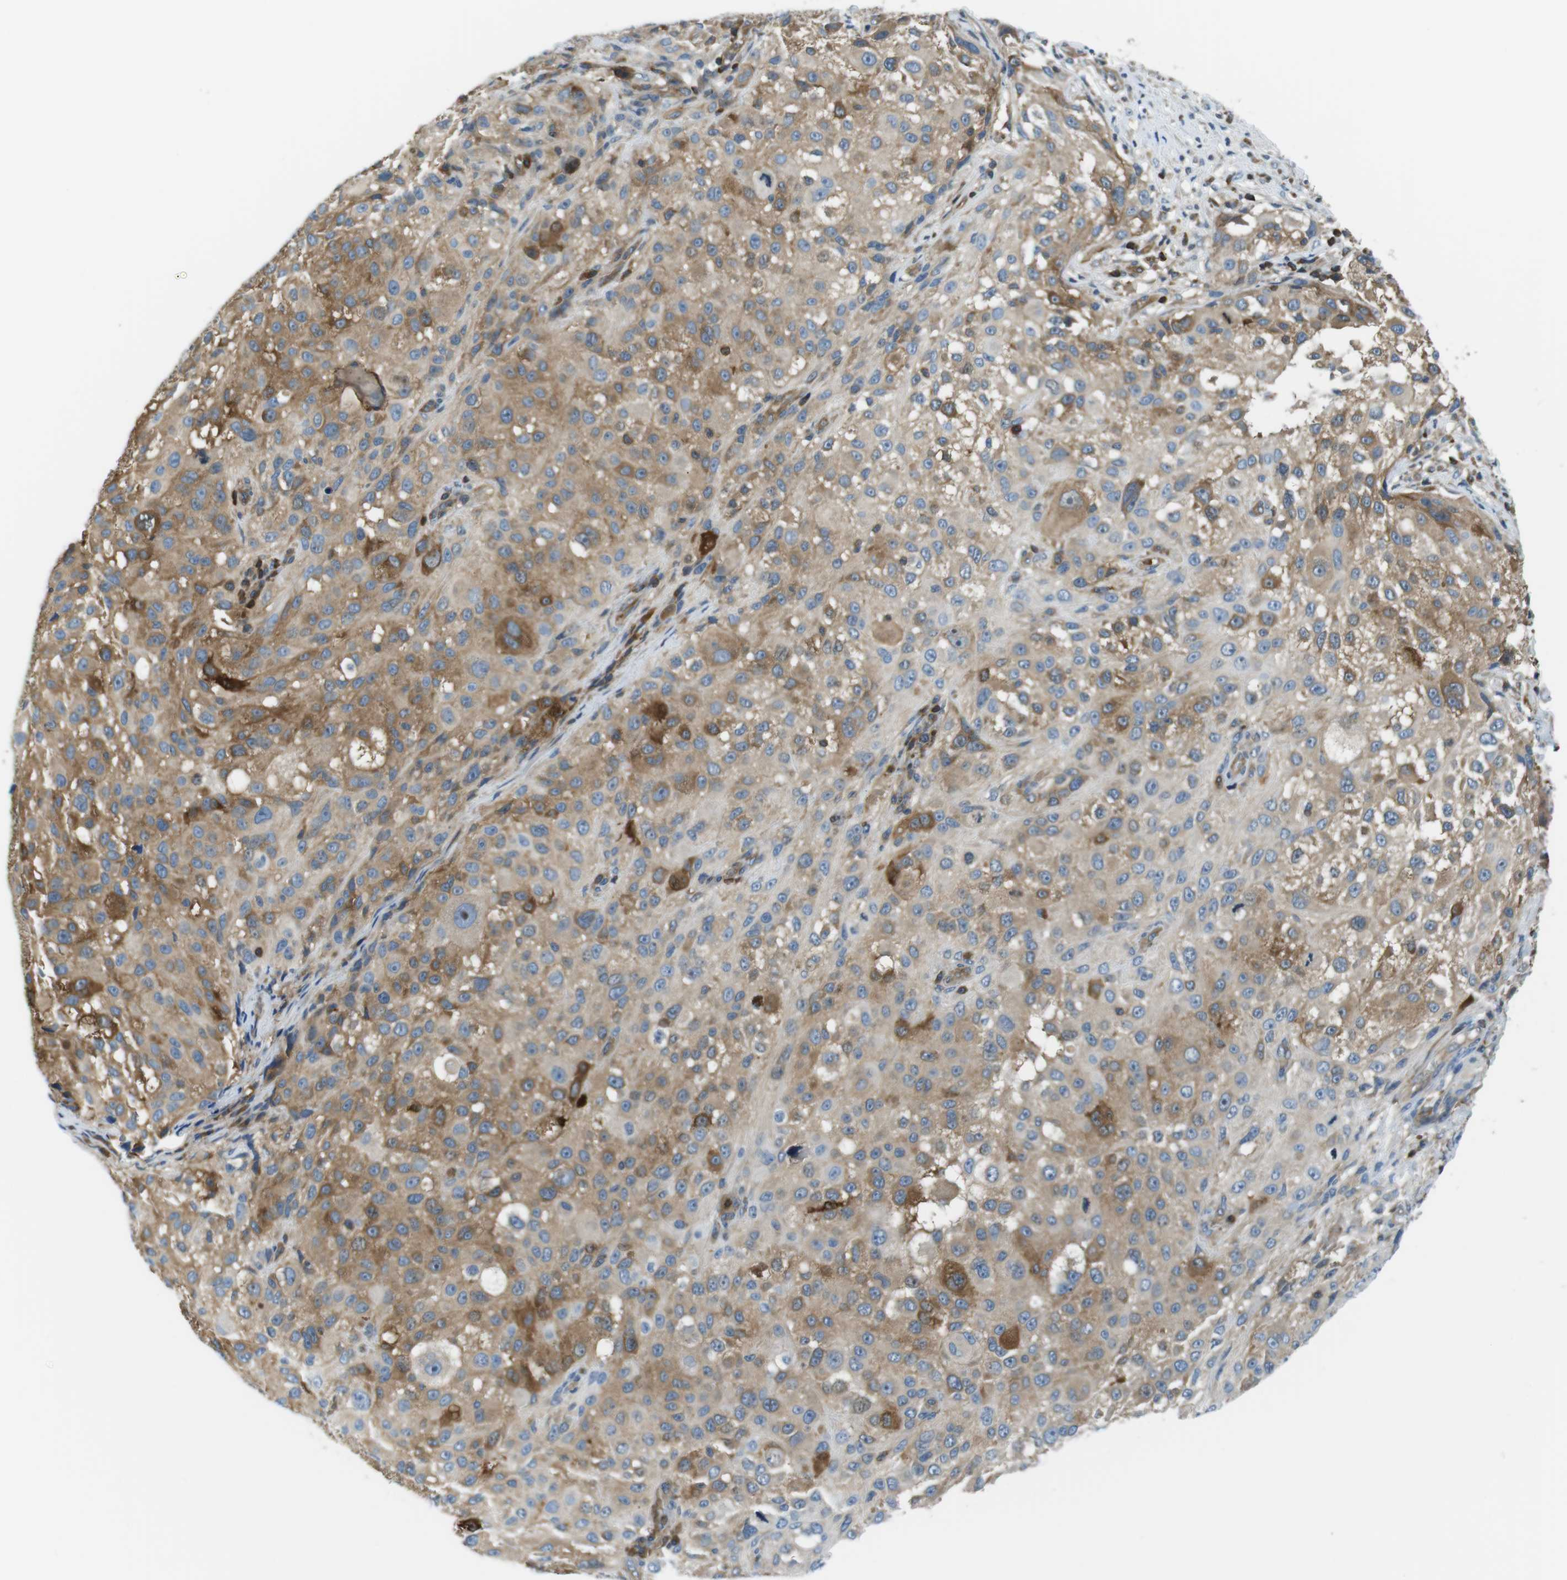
{"staining": {"intensity": "moderate", "quantity": ">75%", "location": "cytoplasmic/membranous"}, "tissue": "melanoma", "cell_type": "Tumor cells", "image_type": "cancer", "snomed": [{"axis": "morphology", "description": "Necrosis, NOS"}, {"axis": "morphology", "description": "Malignant melanoma, NOS"}, {"axis": "topography", "description": "Skin"}], "caption": "Moderate cytoplasmic/membranous positivity is identified in approximately >75% of tumor cells in melanoma. The staining was performed using DAB (3,3'-diaminobenzidine), with brown indicating positive protein expression. Nuclei are stained blue with hematoxylin.", "gene": "TES", "patient": {"sex": "female", "age": 87}}